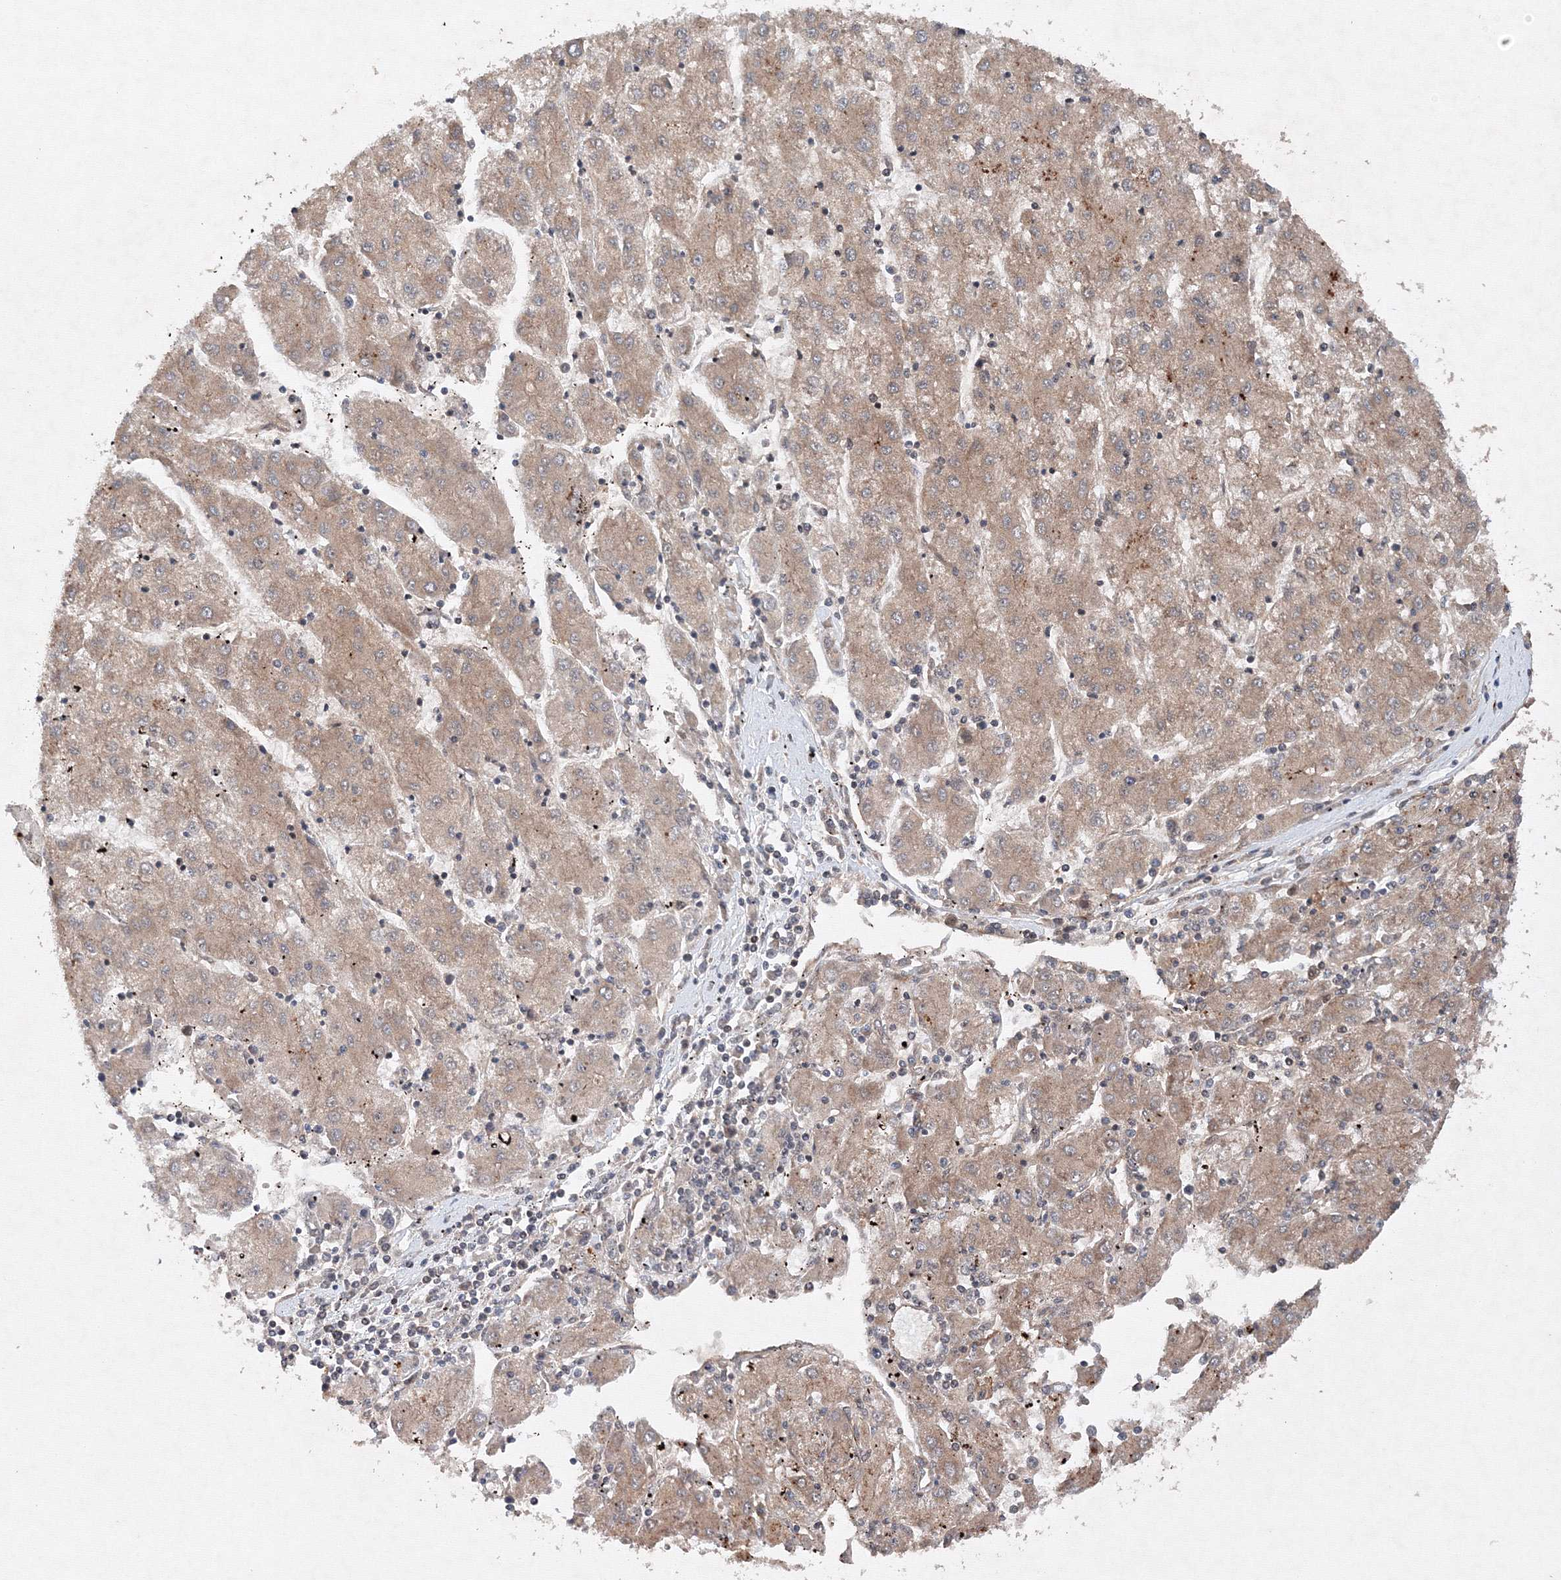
{"staining": {"intensity": "moderate", "quantity": "25%-75%", "location": "cytoplasmic/membranous"}, "tissue": "liver cancer", "cell_type": "Tumor cells", "image_type": "cancer", "snomed": [{"axis": "morphology", "description": "Carcinoma, Hepatocellular, NOS"}, {"axis": "topography", "description": "Liver"}], "caption": "Immunohistochemistry (IHC) micrograph of liver hepatocellular carcinoma stained for a protein (brown), which exhibits medium levels of moderate cytoplasmic/membranous expression in about 25%-75% of tumor cells.", "gene": "DCTD", "patient": {"sex": "male", "age": 72}}